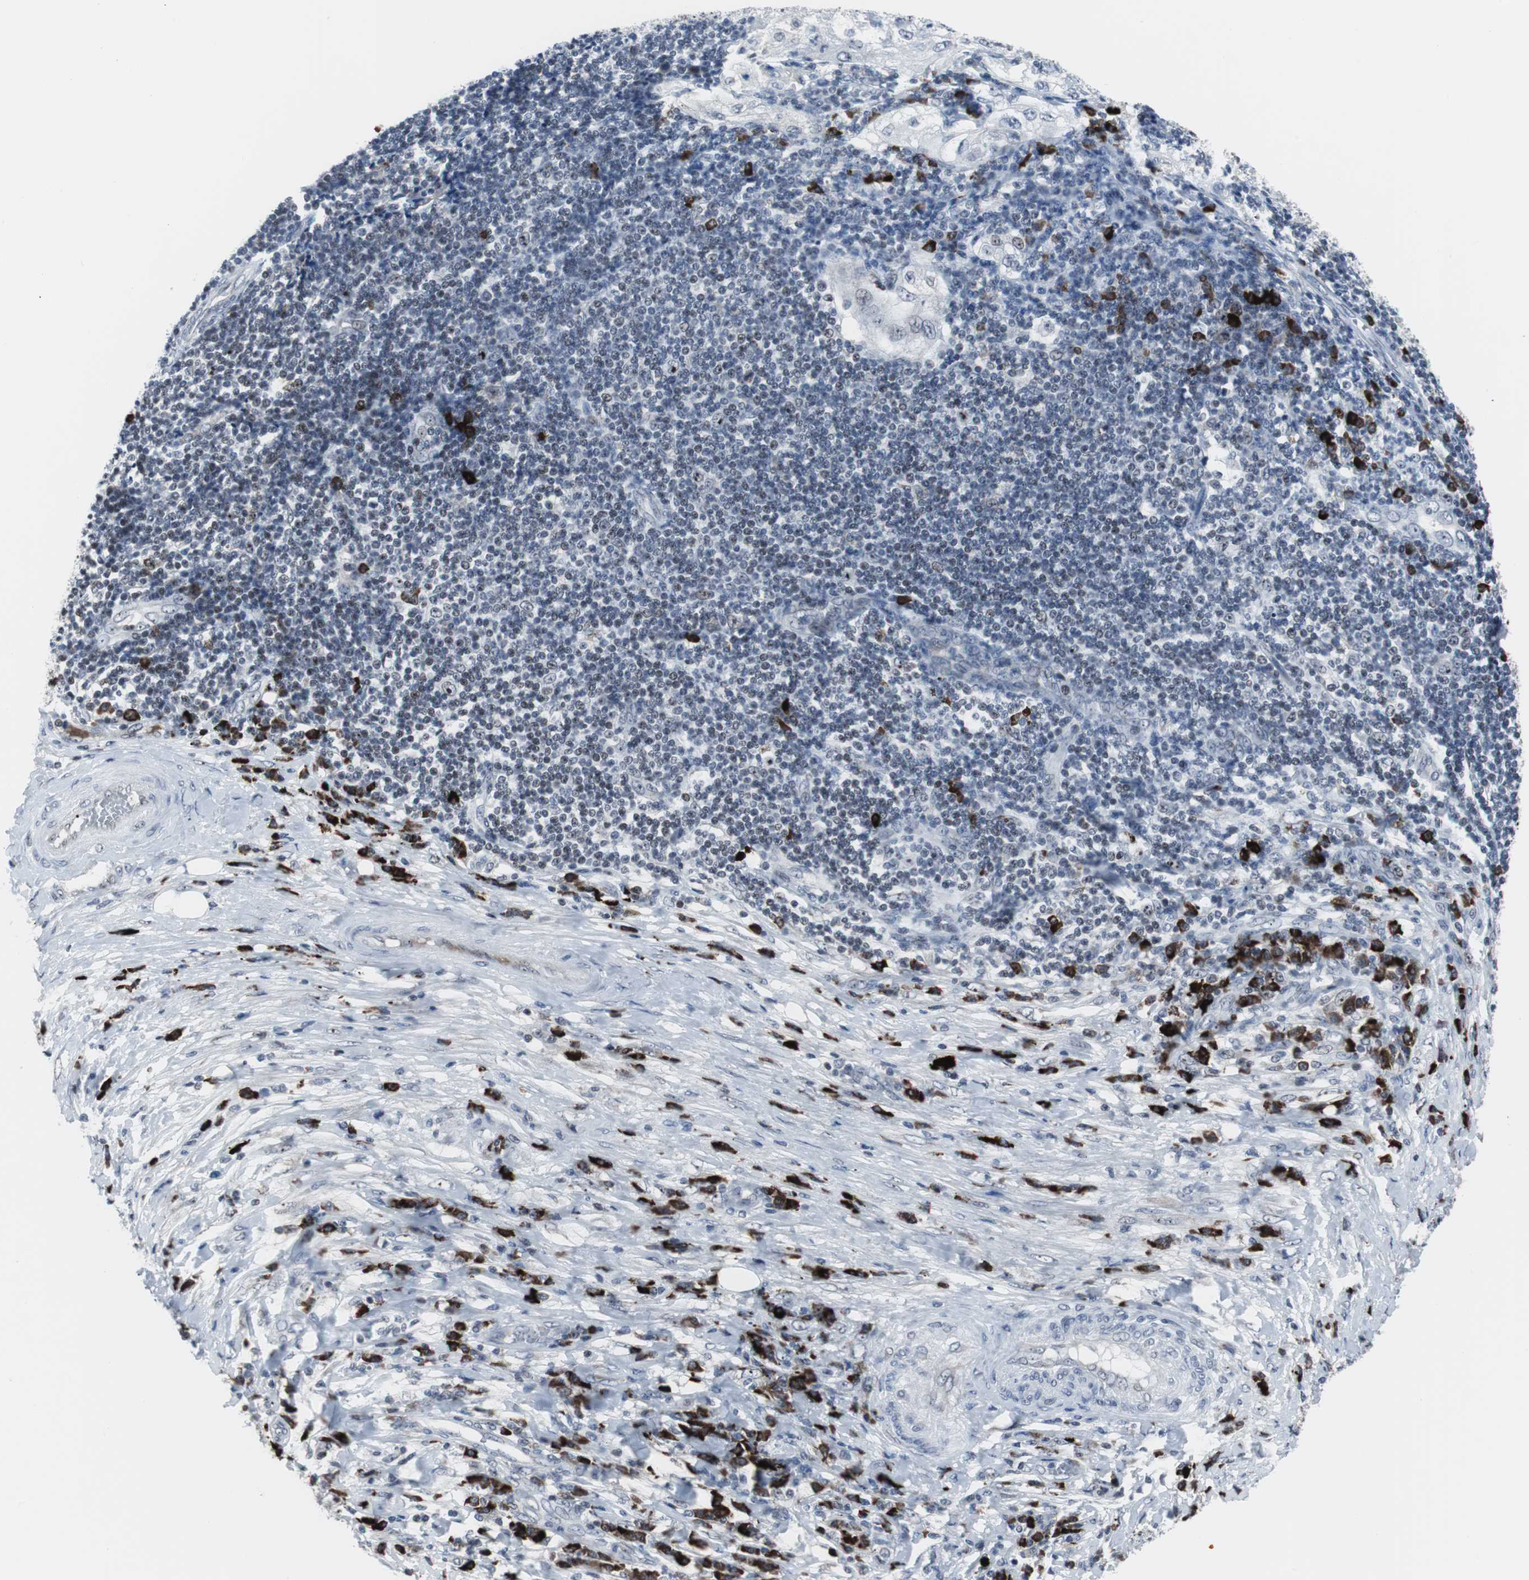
{"staining": {"intensity": "negative", "quantity": "none", "location": "none"}, "tissue": "lung cancer", "cell_type": "Tumor cells", "image_type": "cancer", "snomed": [{"axis": "morphology", "description": "Inflammation, NOS"}, {"axis": "morphology", "description": "Squamous cell carcinoma, NOS"}, {"axis": "topography", "description": "Lymph node"}, {"axis": "topography", "description": "Soft tissue"}, {"axis": "topography", "description": "Lung"}], "caption": "This is a histopathology image of IHC staining of lung squamous cell carcinoma, which shows no positivity in tumor cells. (Stains: DAB IHC with hematoxylin counter stain, Microscopy: brightfield microscopy at high magnification).", "gene": "DOK1", "patient": {"sex": "male", "age": 66}}